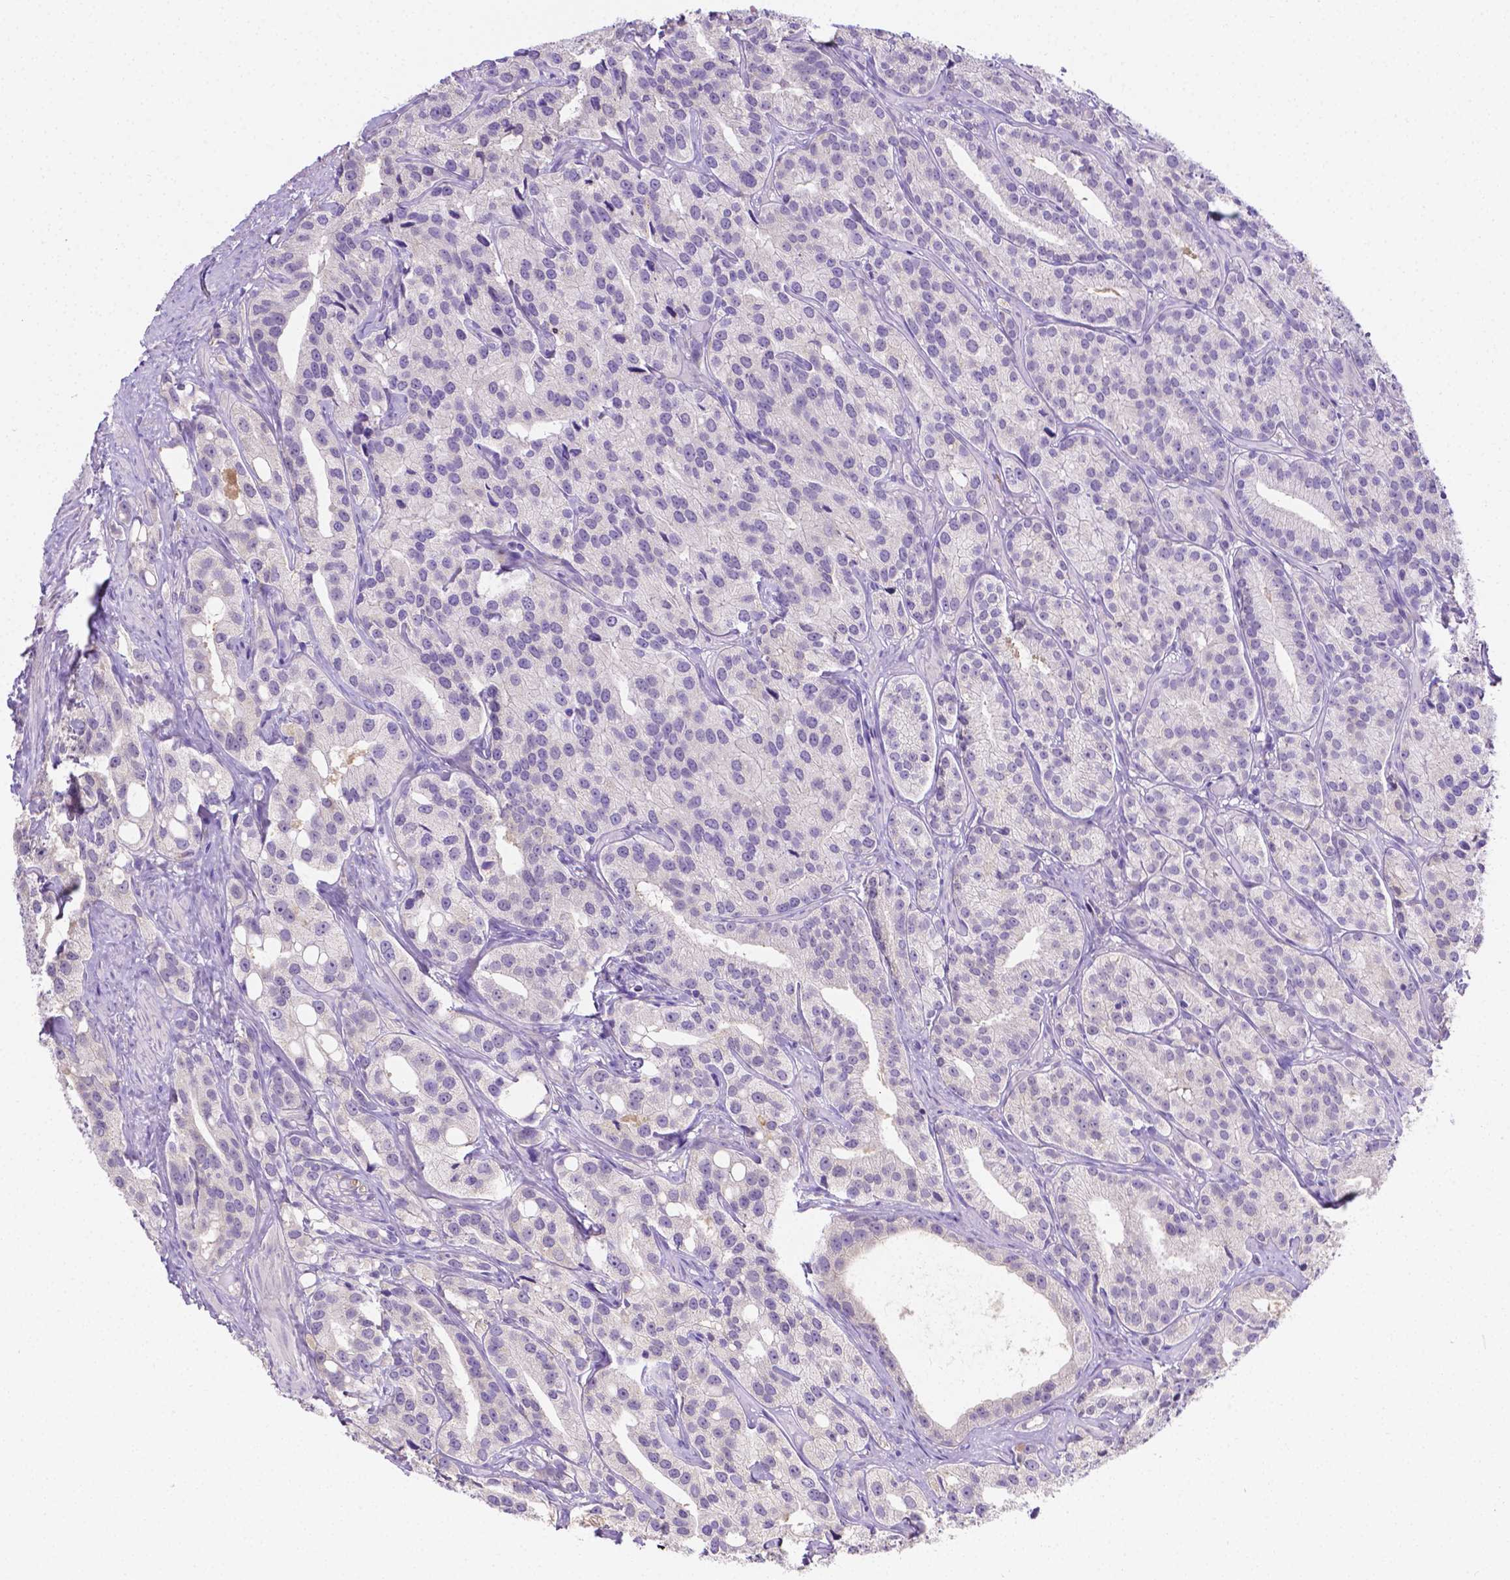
{"staining": {"intensity": "negative", "quantity": "none", "location": "none"}, "tissue": "prostate cancer", "cell_type": "Tumor cells", "image_type": "cancer", "snomed": [{"axis": "morphology", "description": "Adenocarcinoma, High grade"}, {"axis": "topography", "description": "Prostate"}], "caption": "An IHC histopathology image of prostate cancer is shown. There is no staining in tumor cells of prostate cancer.", "gene": "NXPH2", "patient": {"sex": "male", "age": 75}}